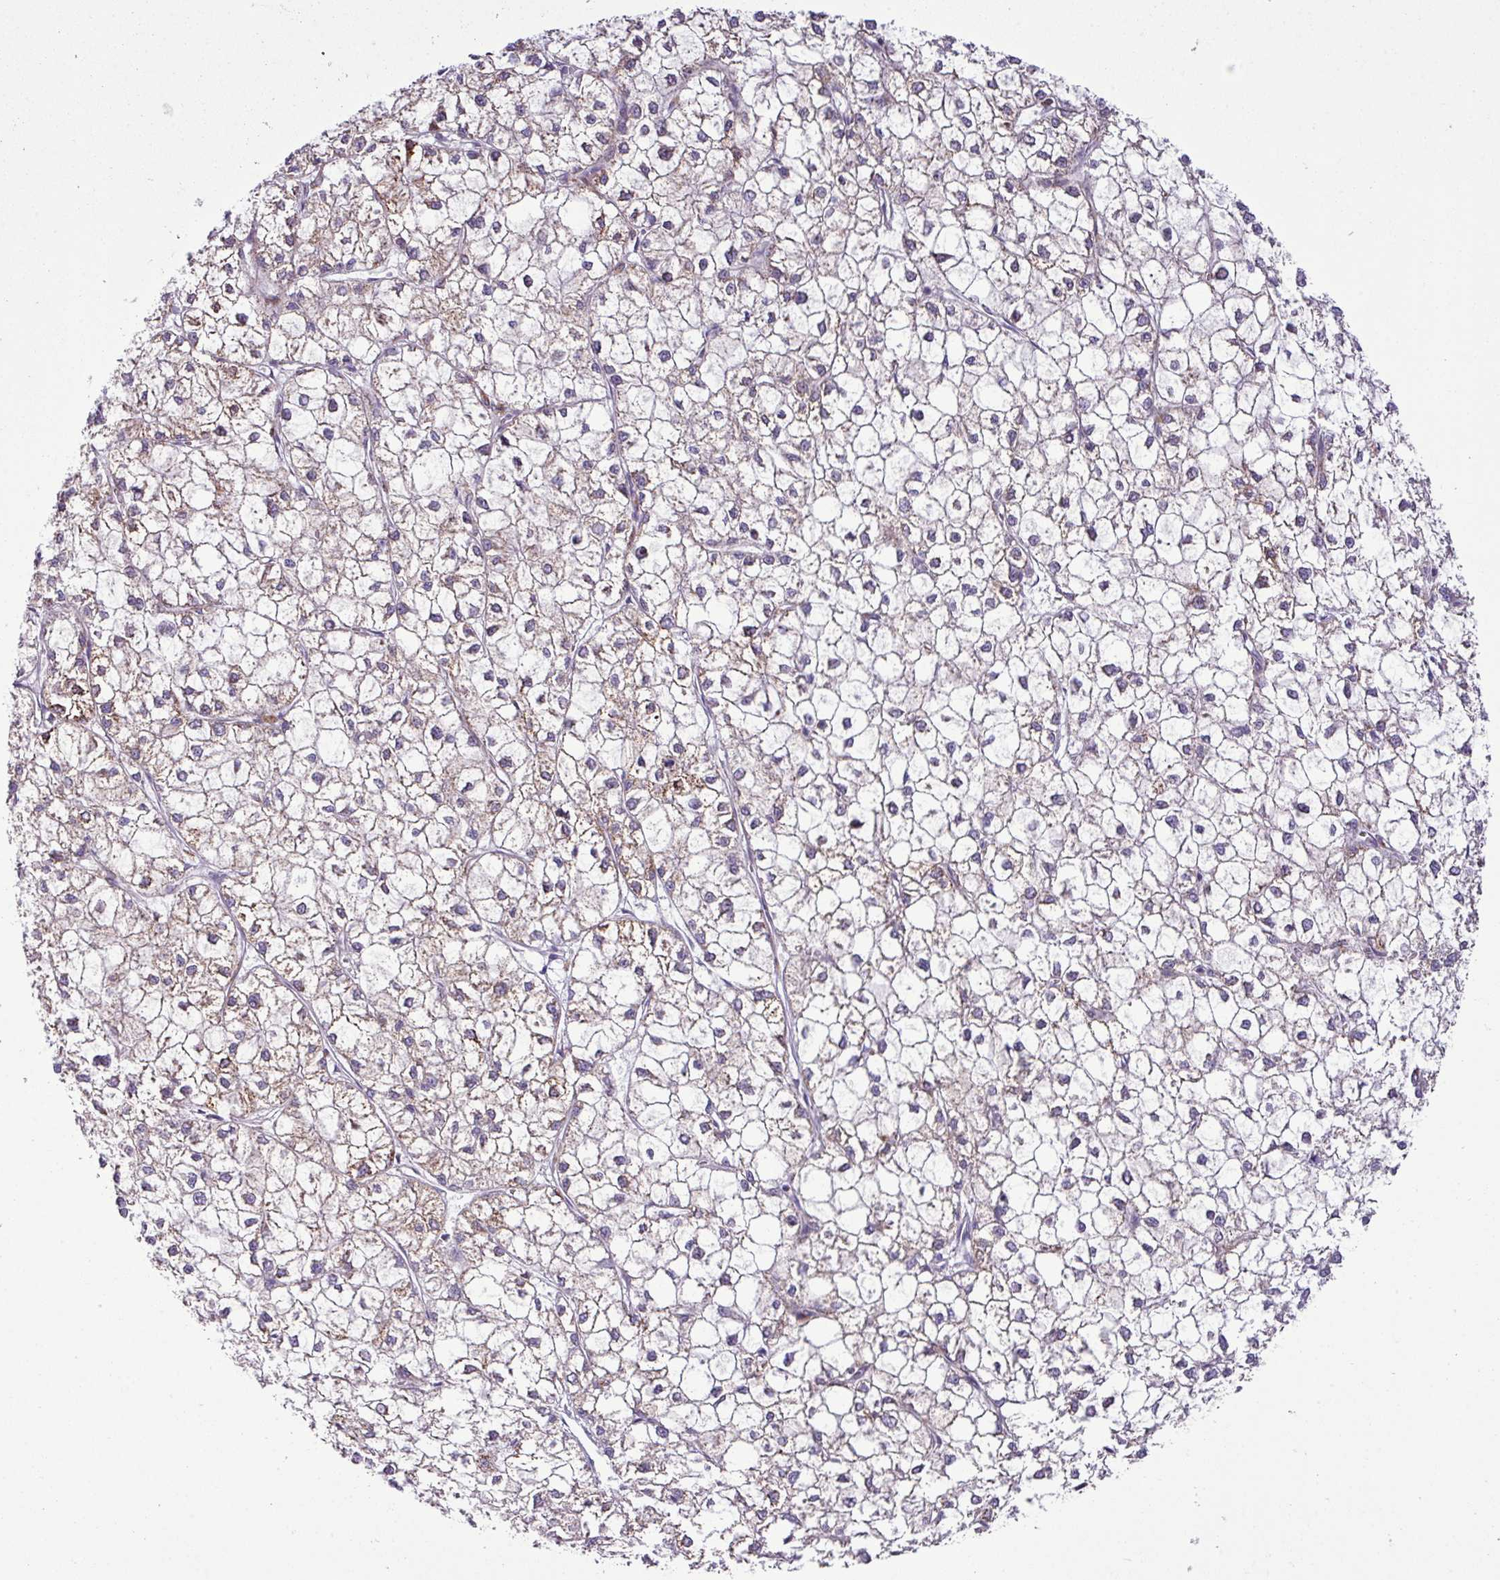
{"staining": {"intensity": "weak", "quantity": "<25%", "location": "cytoplasmic/membranous"}, "tissue": "liver cancer", "cell_type": "Tumor cells", "image_type": "cancer", "snomed": [{"axis": "morphology", "description": "Carcinoma, Hepatocellular, NOS"}, {"axis": "topography", "description": "Liver"}], "caption": "IHC of human liver hepatocellular carcinoma demonstrates no positivity in tumor cells.", "gene": "SGPP1", "patient": {"sex": "female", "age": 43}}